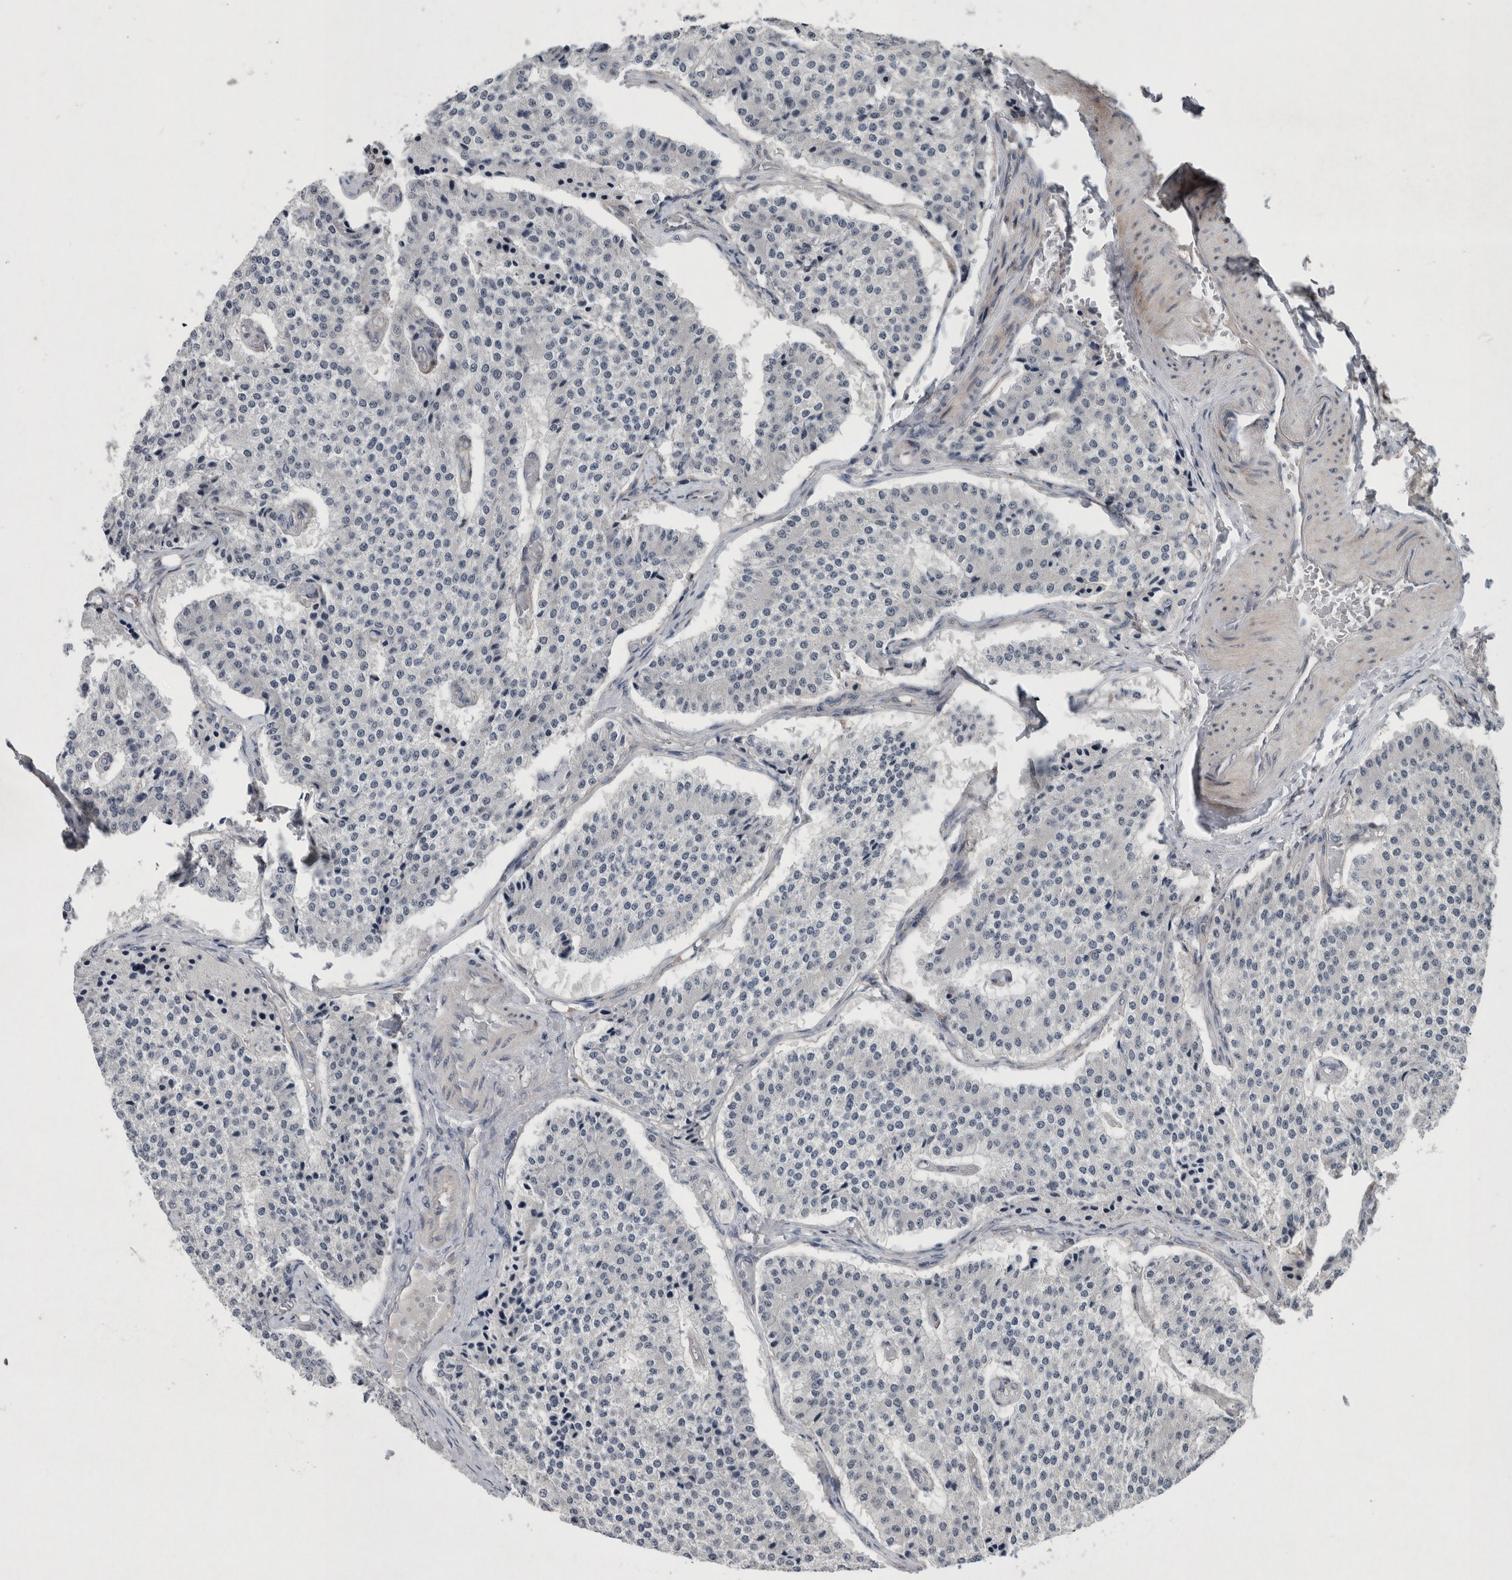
{"staining": {"intensity": "negative", "quantity": "none", "location": "none"}, "tissue": "carcinoid", "cell_type": "Tumor cells", "image_type": "cancer", "snomed": [{"axis": "morphology", "description": "Carcinoid, malignant, NOS"}, {"axis": "topography", "description": "Colon"}], "caption": "Image shows no significant protein expression in tumor cells of carcinoid.", "gene": "GIMAP6", "patient": {"sex": "female", "age": 52}}